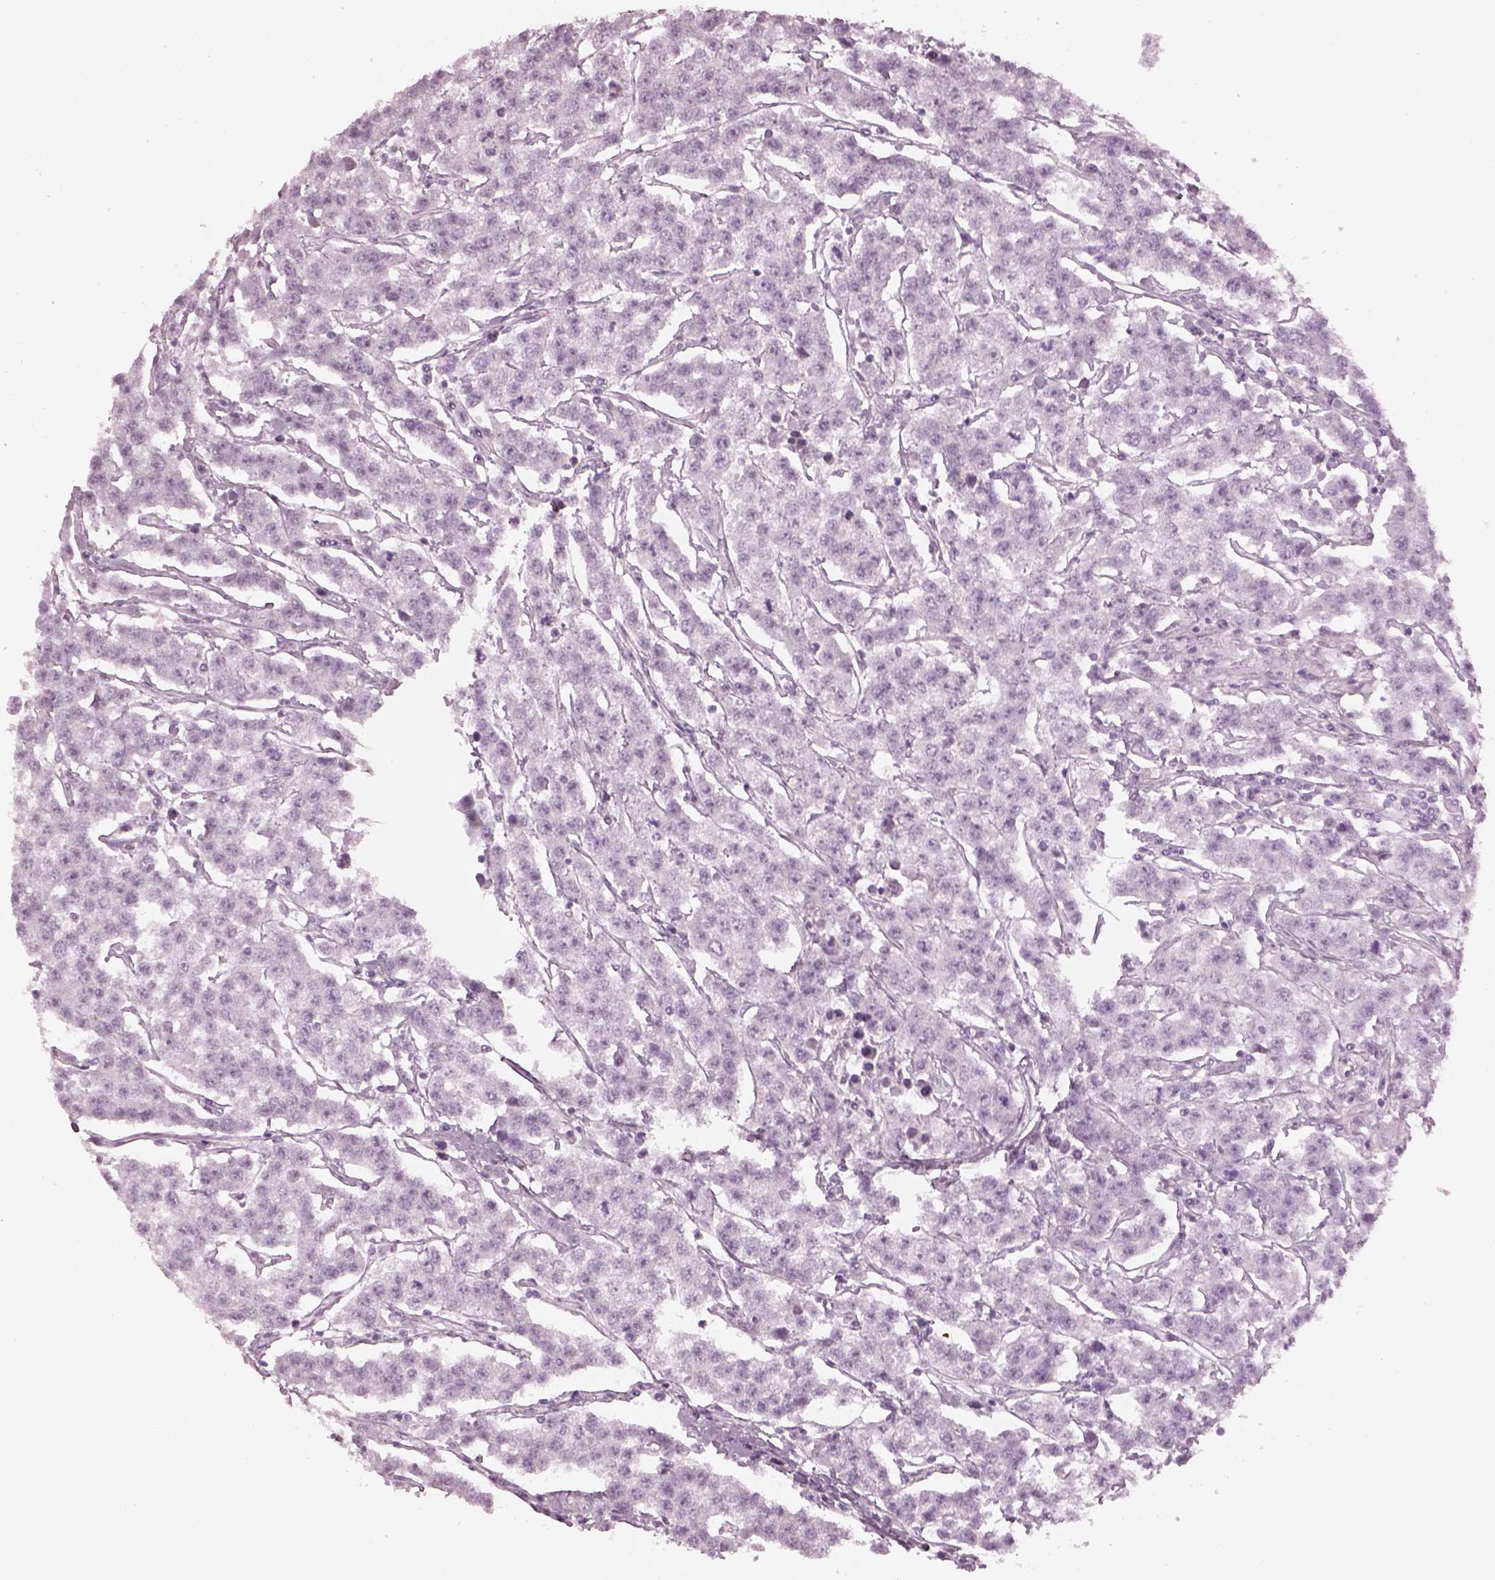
{"staining": {"intensity": "negative", "quantity": "none", "location": "none"}, "tissue": "testis cancer", "cell_type": "Tumor cells", "image_type": "cancer", "snomed": [{"axis": "morphology", "description": "Seminoma, NOS"}, {"axis": "topography", "description": "Testis"}], "caption": "High power microscopy histopathology image of an immunohistochemistry photomicrograph of testis cancer, revealing no significant staining in tumor cells.", "gene": "OPN4", "patient": {"sex": "male", "age": 59}}